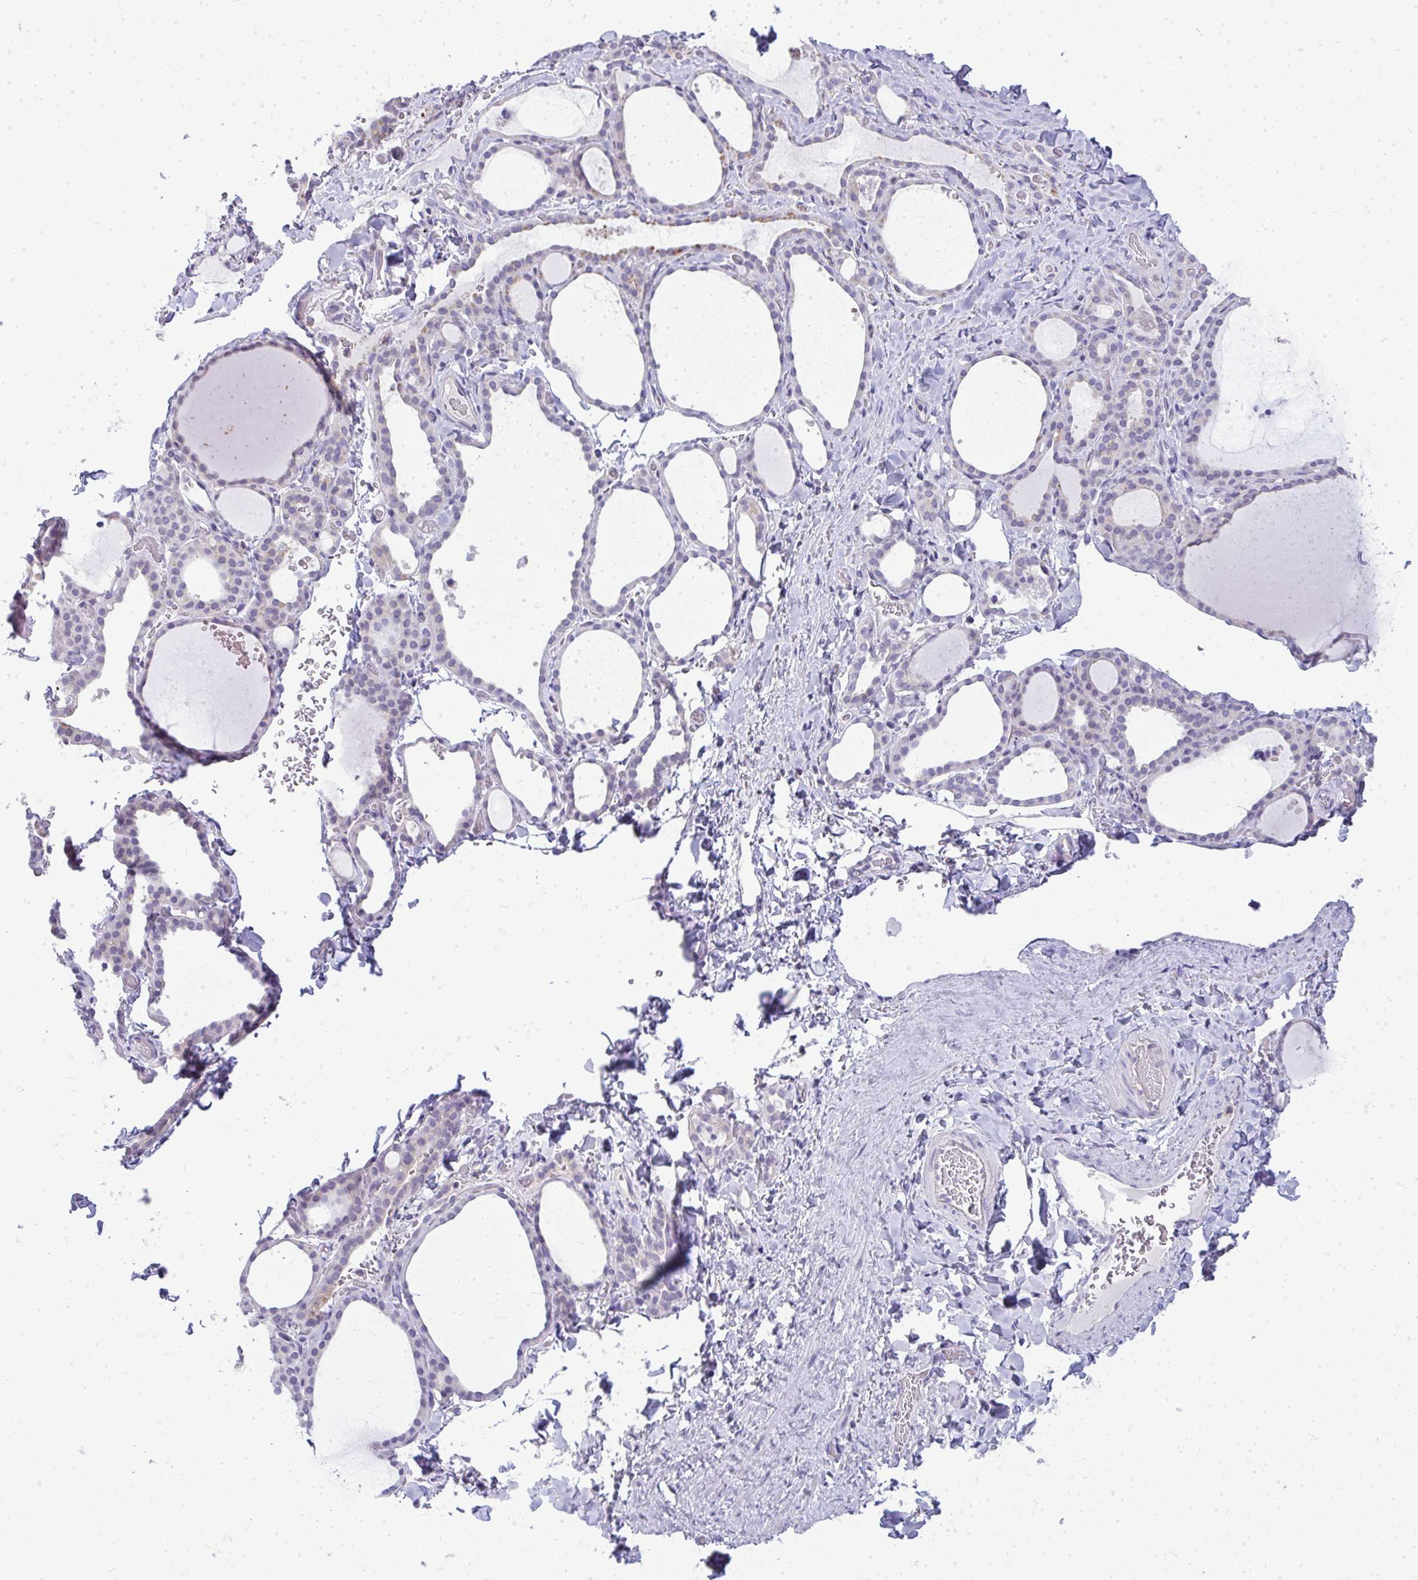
{"staining": {"intensity": "negative", "quantity": "none", "location": "none"}, "tissue": "thyroid gland", "cell_type": "Glandular cells", "image_type": "normal", "snomed": [{"axis": "morphology", "description": "Normal tissue, NOS"}, {"axis": "topography", "description": "Thyroid gland"}], "caption": "A high-resolution micrograph shows immunohistochemistry staining of normal thyroid gland, which exhibits no significant positivity in glandular cells. (Stains: DAB (3,3'-diaminobenzidine) immunohistochemistry (IHC) with hematoxylin counter stain, Microscopy: brightfield microscopy at high magnification).", "gene": "VPS4B", "patient": {"sex": "female", "age": 22}}